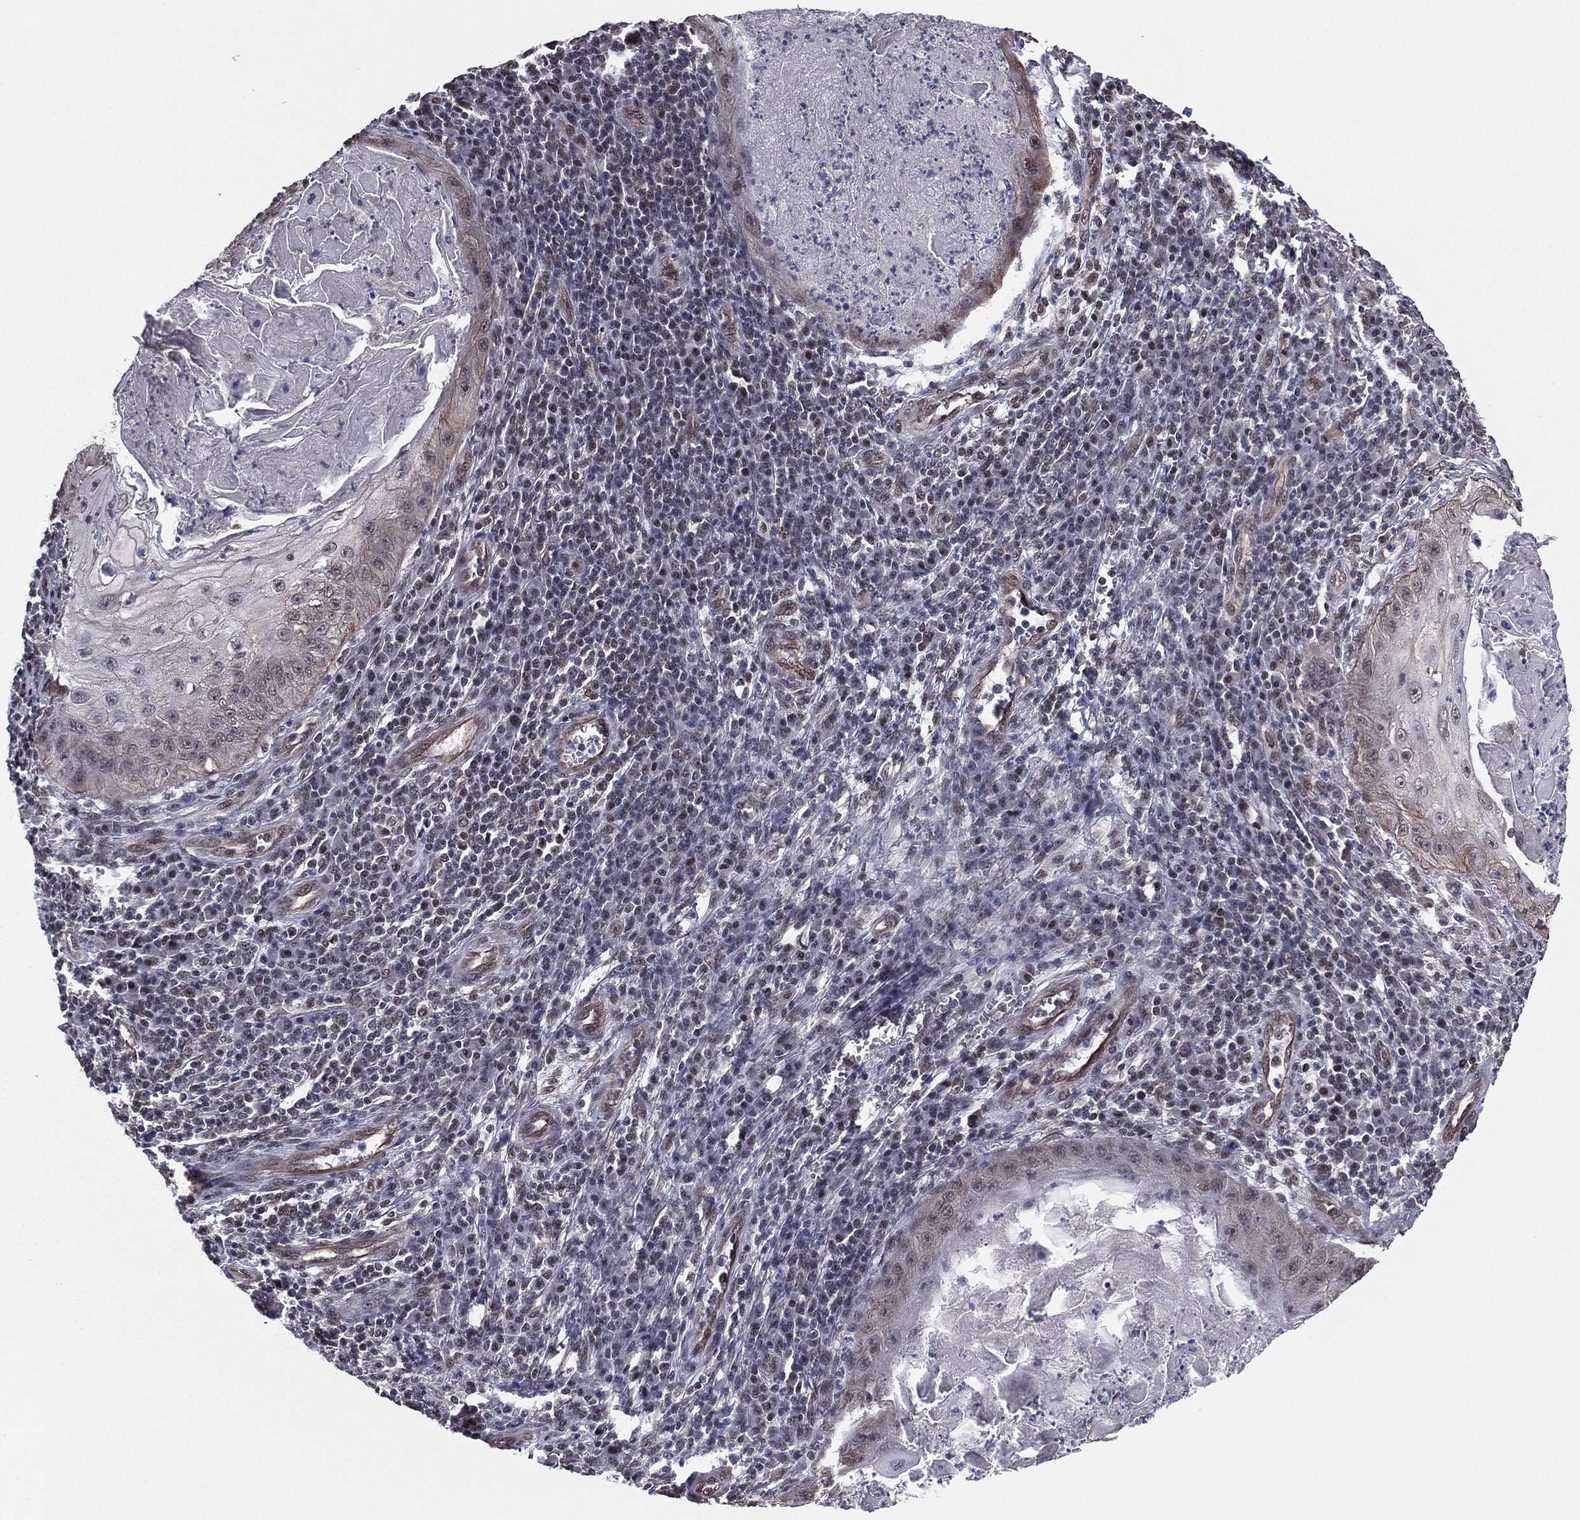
{"staining": {"intensity": "weak", "quantity": "<25%", "location": "cytoplasmic/membranous"}, "tissue": "skin cancer", "cell_type": "Tumor cells", "image_type": "cancer", "snomed": [{"axis": "morphology", "description": "Squamous cell carcinoma, NOS"}, {"axis": "topography", "description": "Skin"}], "caption": "Immunohistochemistry (IHC) image of neoplastic tissue: skin cancer (squamous cell carcinoma) stained with DAB (3,3'-diaminobenzidine) reveals no significant protein expression in tumor cells. The staining was performed using DAB to visualize the protein expression in brown, while the nuclei were stained in blue with hematoxylin (Magnification: 20x).", "gene": "RARB", "patient": {"sex": "male", "age": 70}}